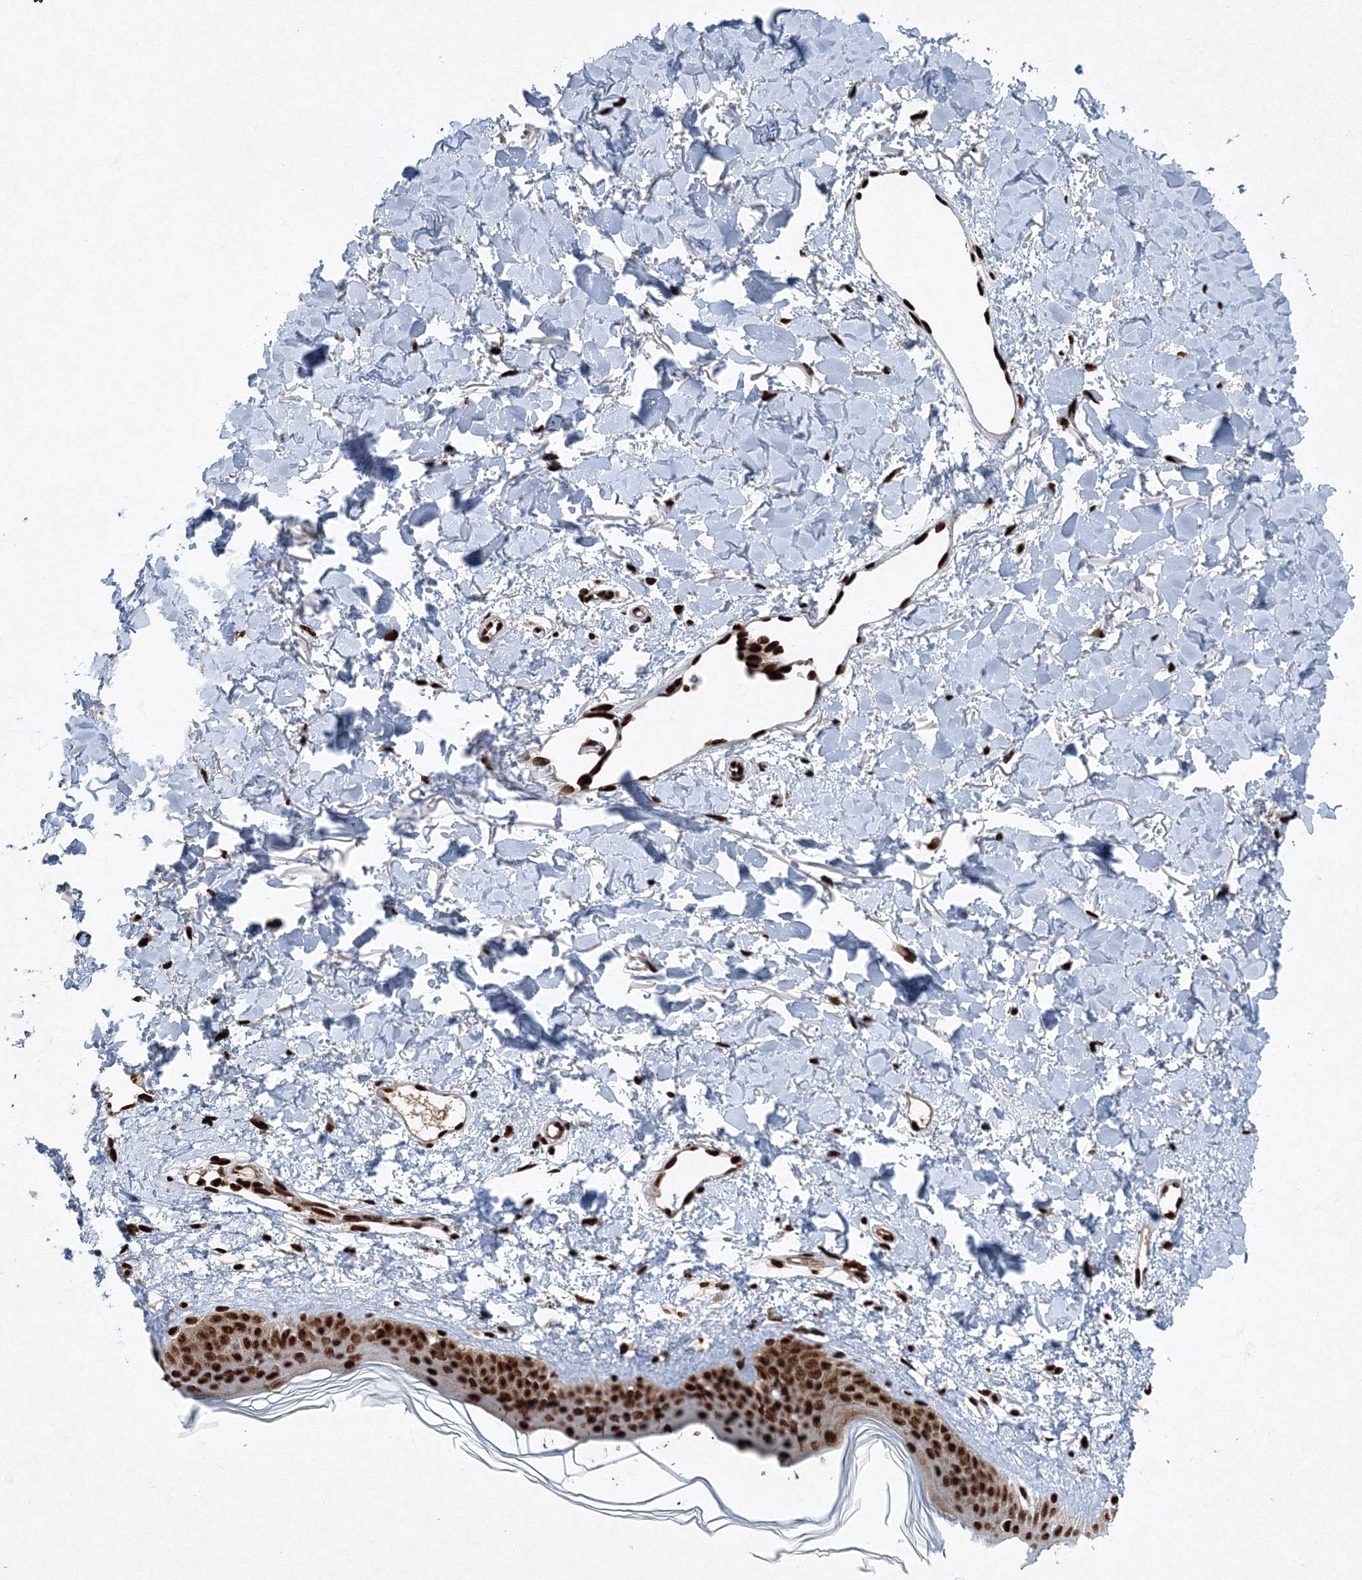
{"staining": {"intensity": "strong", "quantity": ">75%", "location": "nuclear"}, "tissue": "skin", "cell_type": "Fibroblasts", "image_type": "normal", "snomed": [{"axis": "morphology", "description": "Normal tissue, NOS"}, {"axis": "topography", "description": "Skin"}], "caption": "Immunohistochemical staining of normal human skin reveals >75% levels of strong nuclear protein expression in about >75% of fibroblasts.", "gene": "SNRPC", "patient": {"sex": "female", "age": 58}}